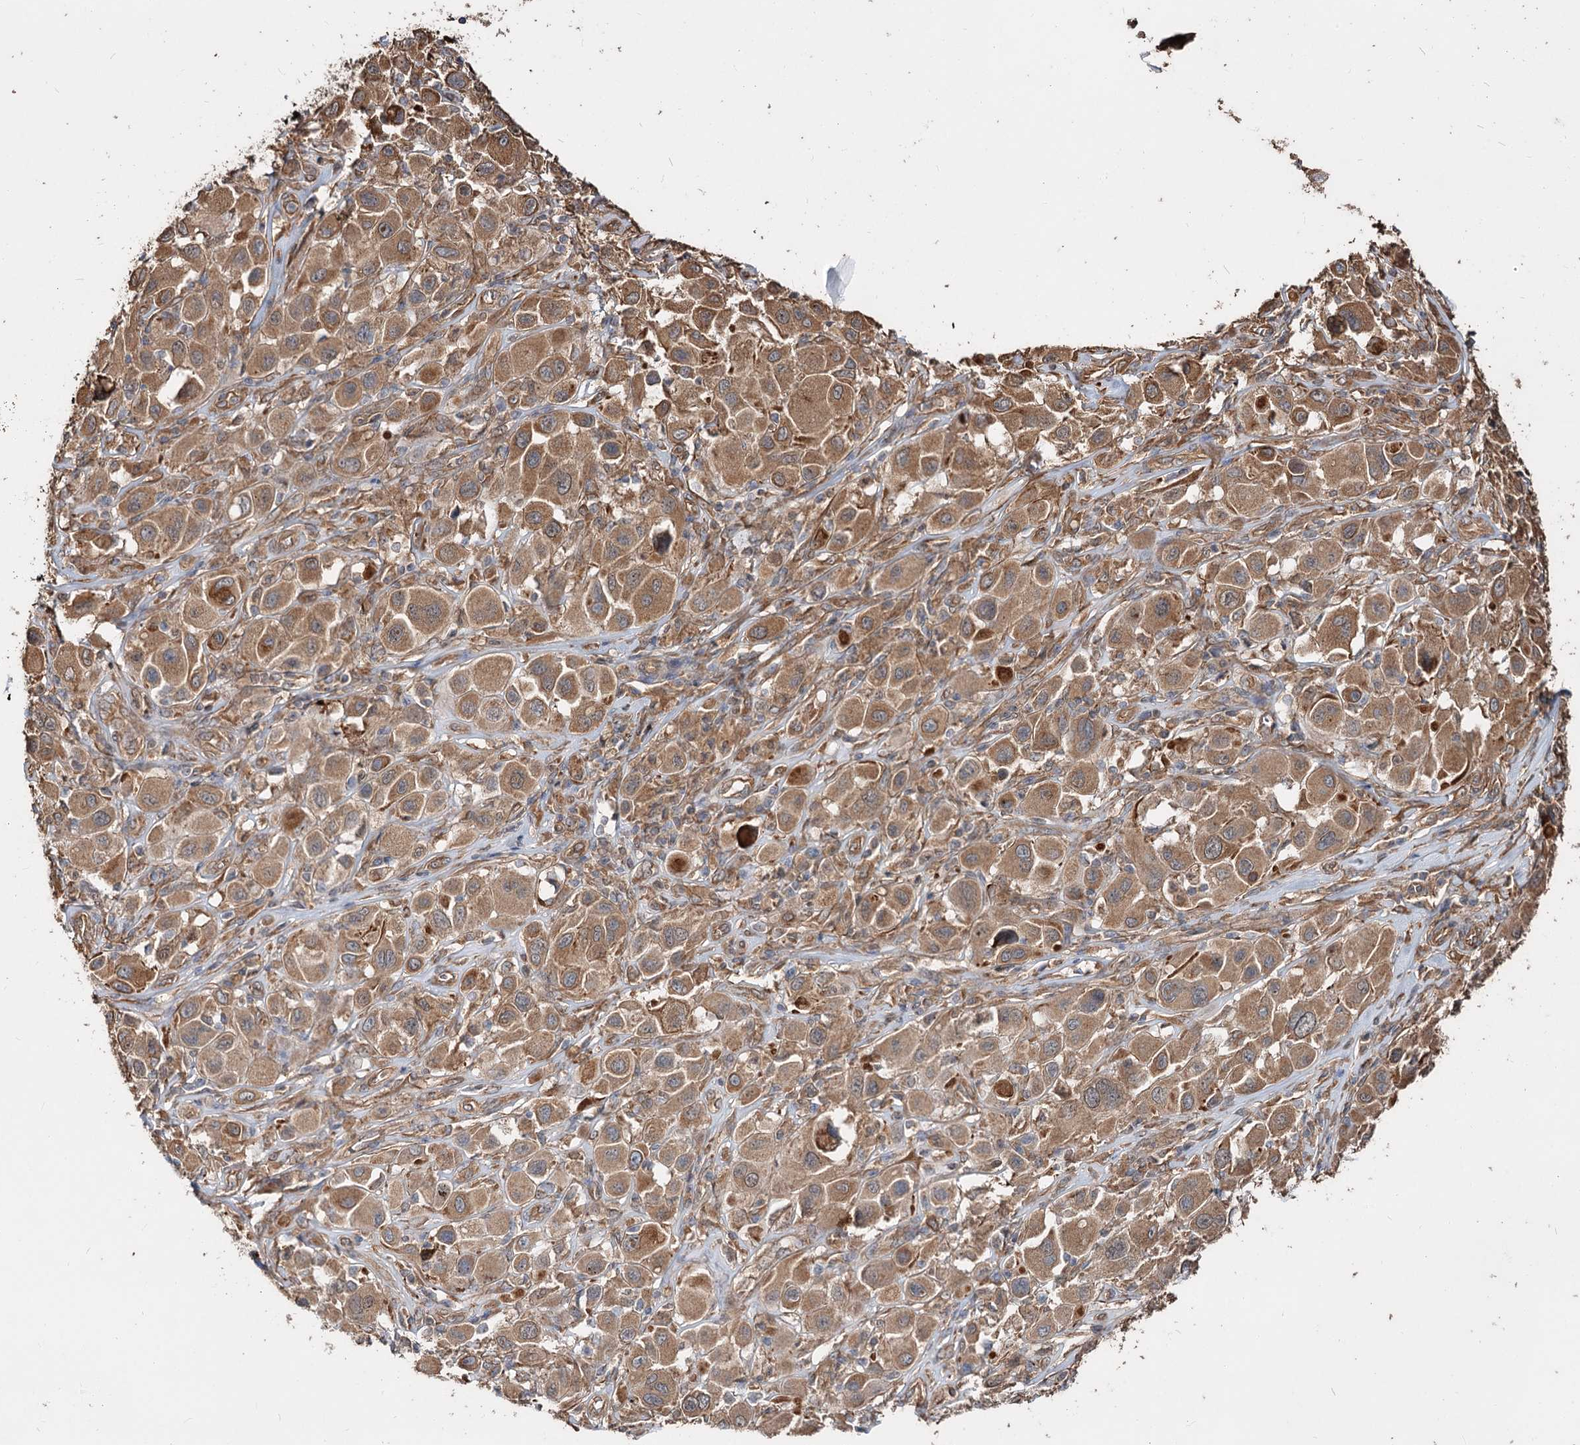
{"staining": {"intensity": "moderate", "quantity": ">75%", "location": "cytoplasmic/membranous"}, "tissue": "melanoma", "cell_type": "Tumor cells", "image_type": "cancer", "snomed": [{"axis": "morphology", "description": "Malignant melanoma, Metastatic site"}, {"axis": "topography", "description": "Skin"}], "caption": "Moderate cytoplasmic/membranous expression is seen in approximately >75% of tumor cells in melanoma.", "gene": "SPART", "patient": {"sex": "male", "age": 41}}